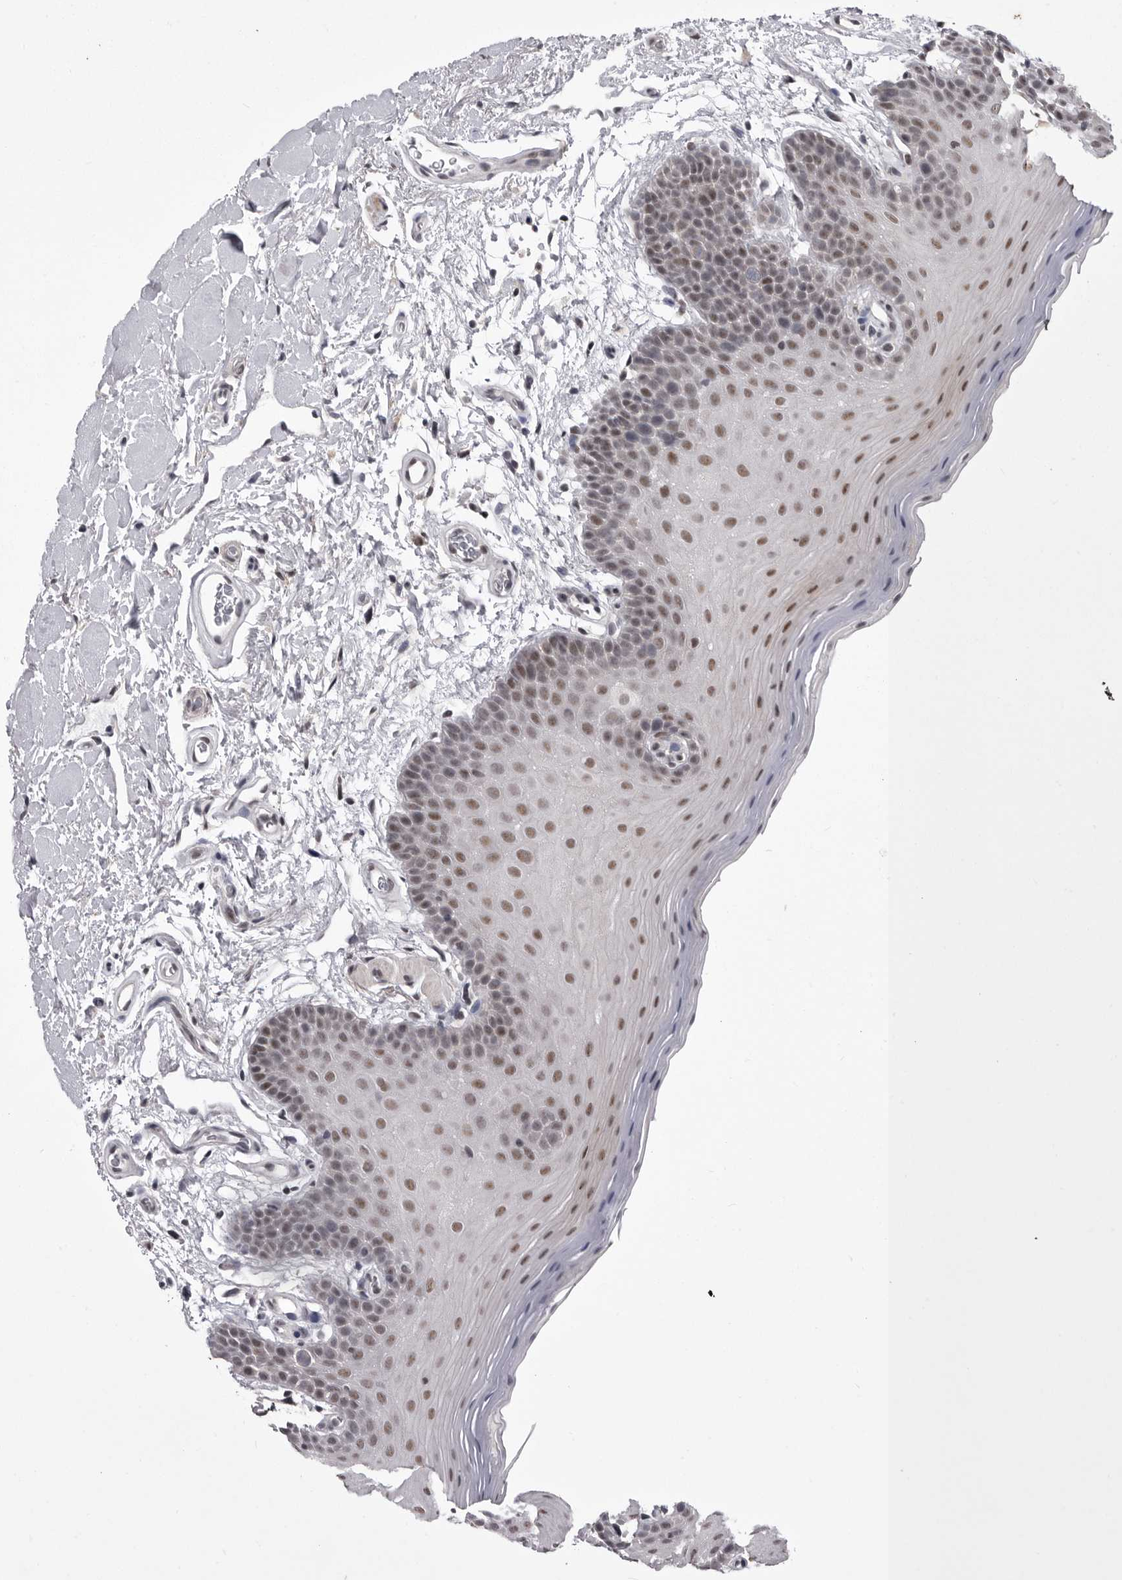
{"staining": {"intensity": "weak", "quantity": ">75%", "location": "nuclear"}, "tissue": "oral mucosa", "cell_type": "Squamous epithelial cells", "image_type": "normal", "snomed": [{"axis": "morphology", "description": "Normal tissue, NOS"}, {"axis": "topography", "description": "Oral tissue"}], "caption": "Approximately >75% of squamous epithelial cells in unremarkable oral mucosa reveal weak nuclear protein expression as visualized by brown immunohistochemical staining.", "gene": "PRPF3", "patient": {"sex": "male", "age": 62}}